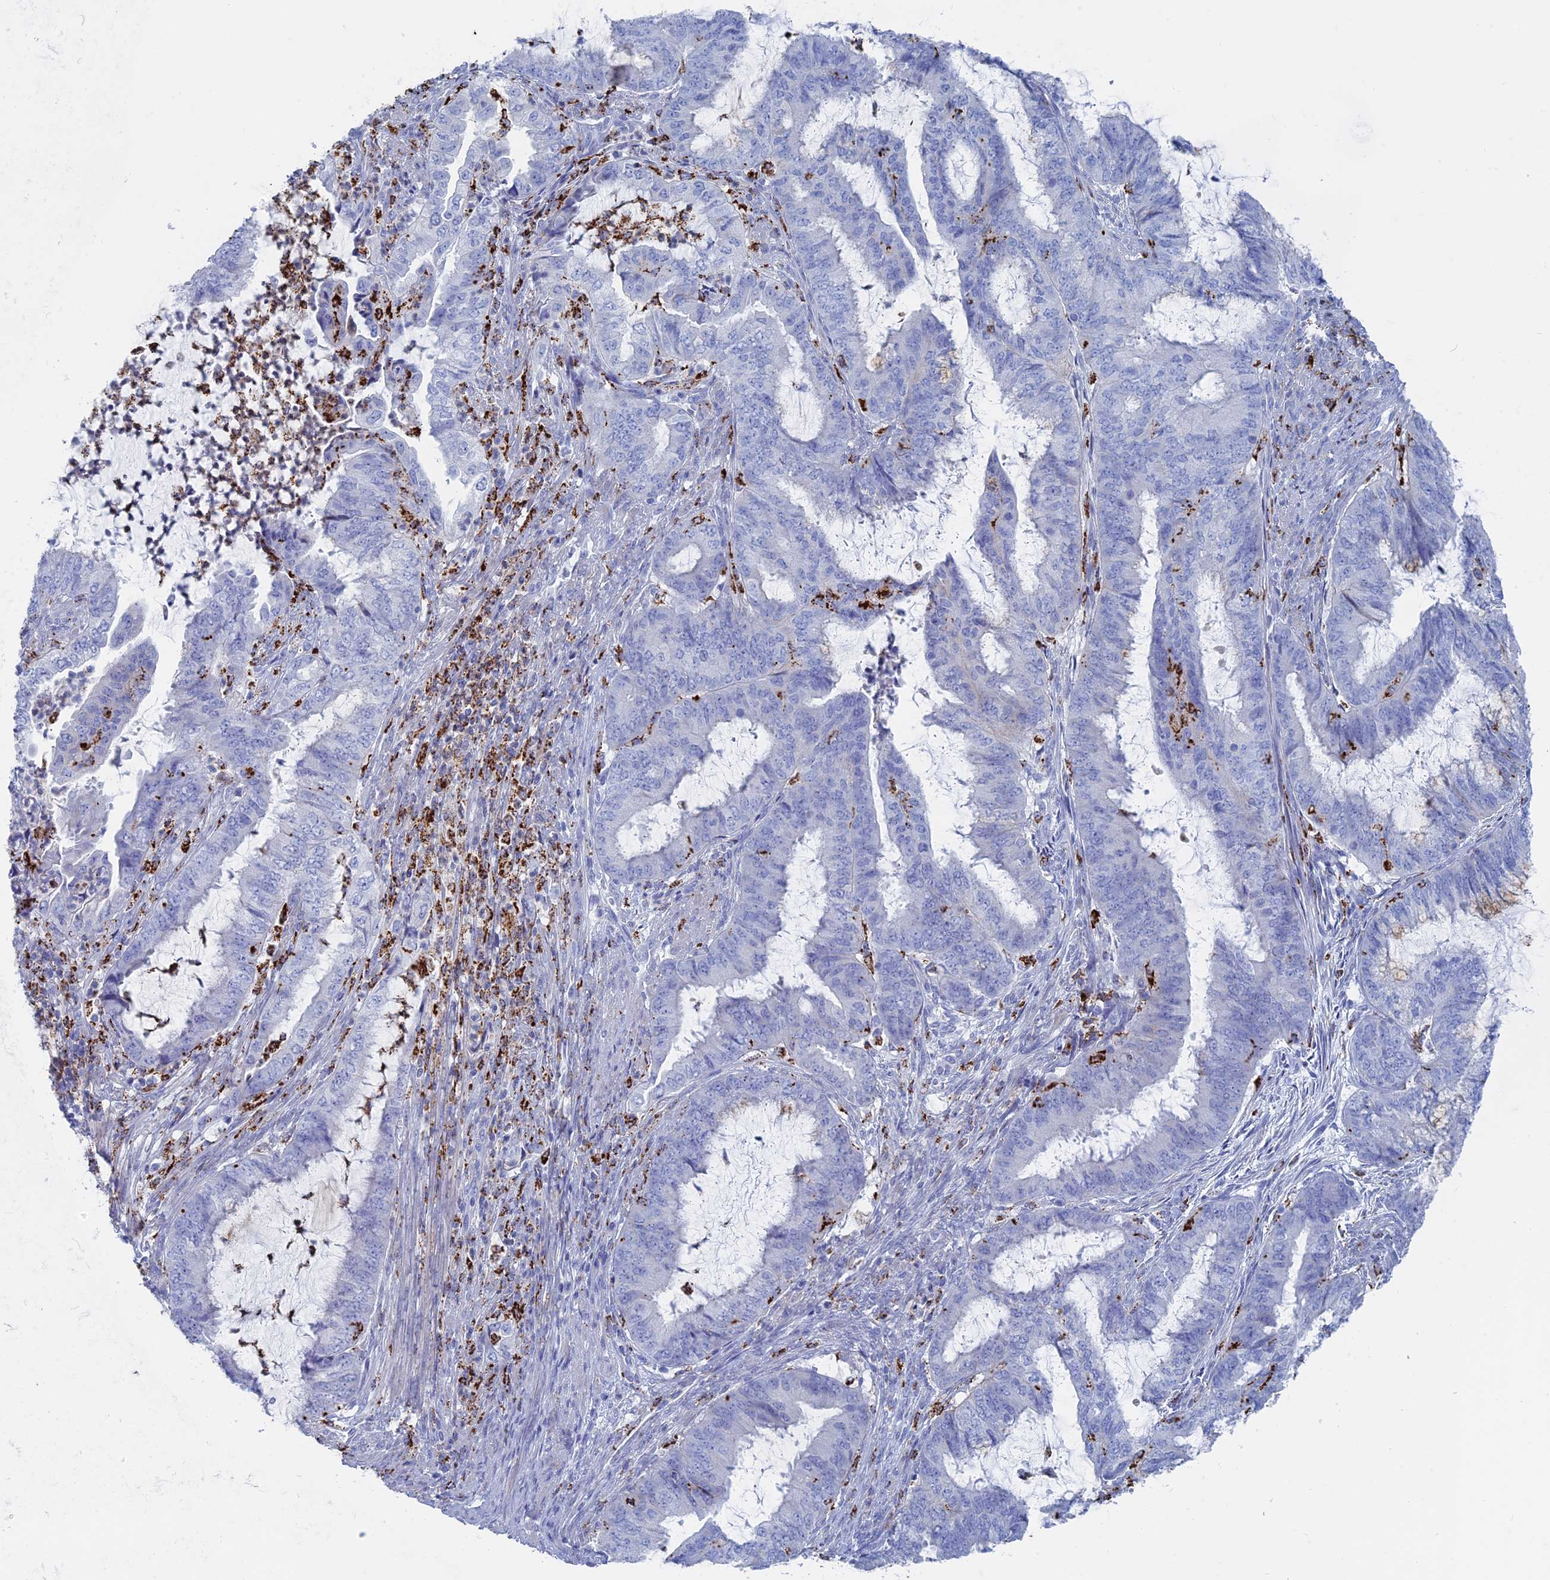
{"staining": {"intensity": "negative", "quantity": "none", "location": "none"}, "tissue": "endometrial cancer", "cell_type": "Tumor cells", "image_type": "cancer", "snomed": [{"axis": "morphology", "description": "Adenocarcinoma, NOS"}, {"axis": "topography", "description": "Endometrium"}], "caption": "This is an IHC image of adenocarcinoma (endometrial). There is no staining in tumor cells.", "gene": "ALMS1", "patient": {"sex": "female", "age": 51}}